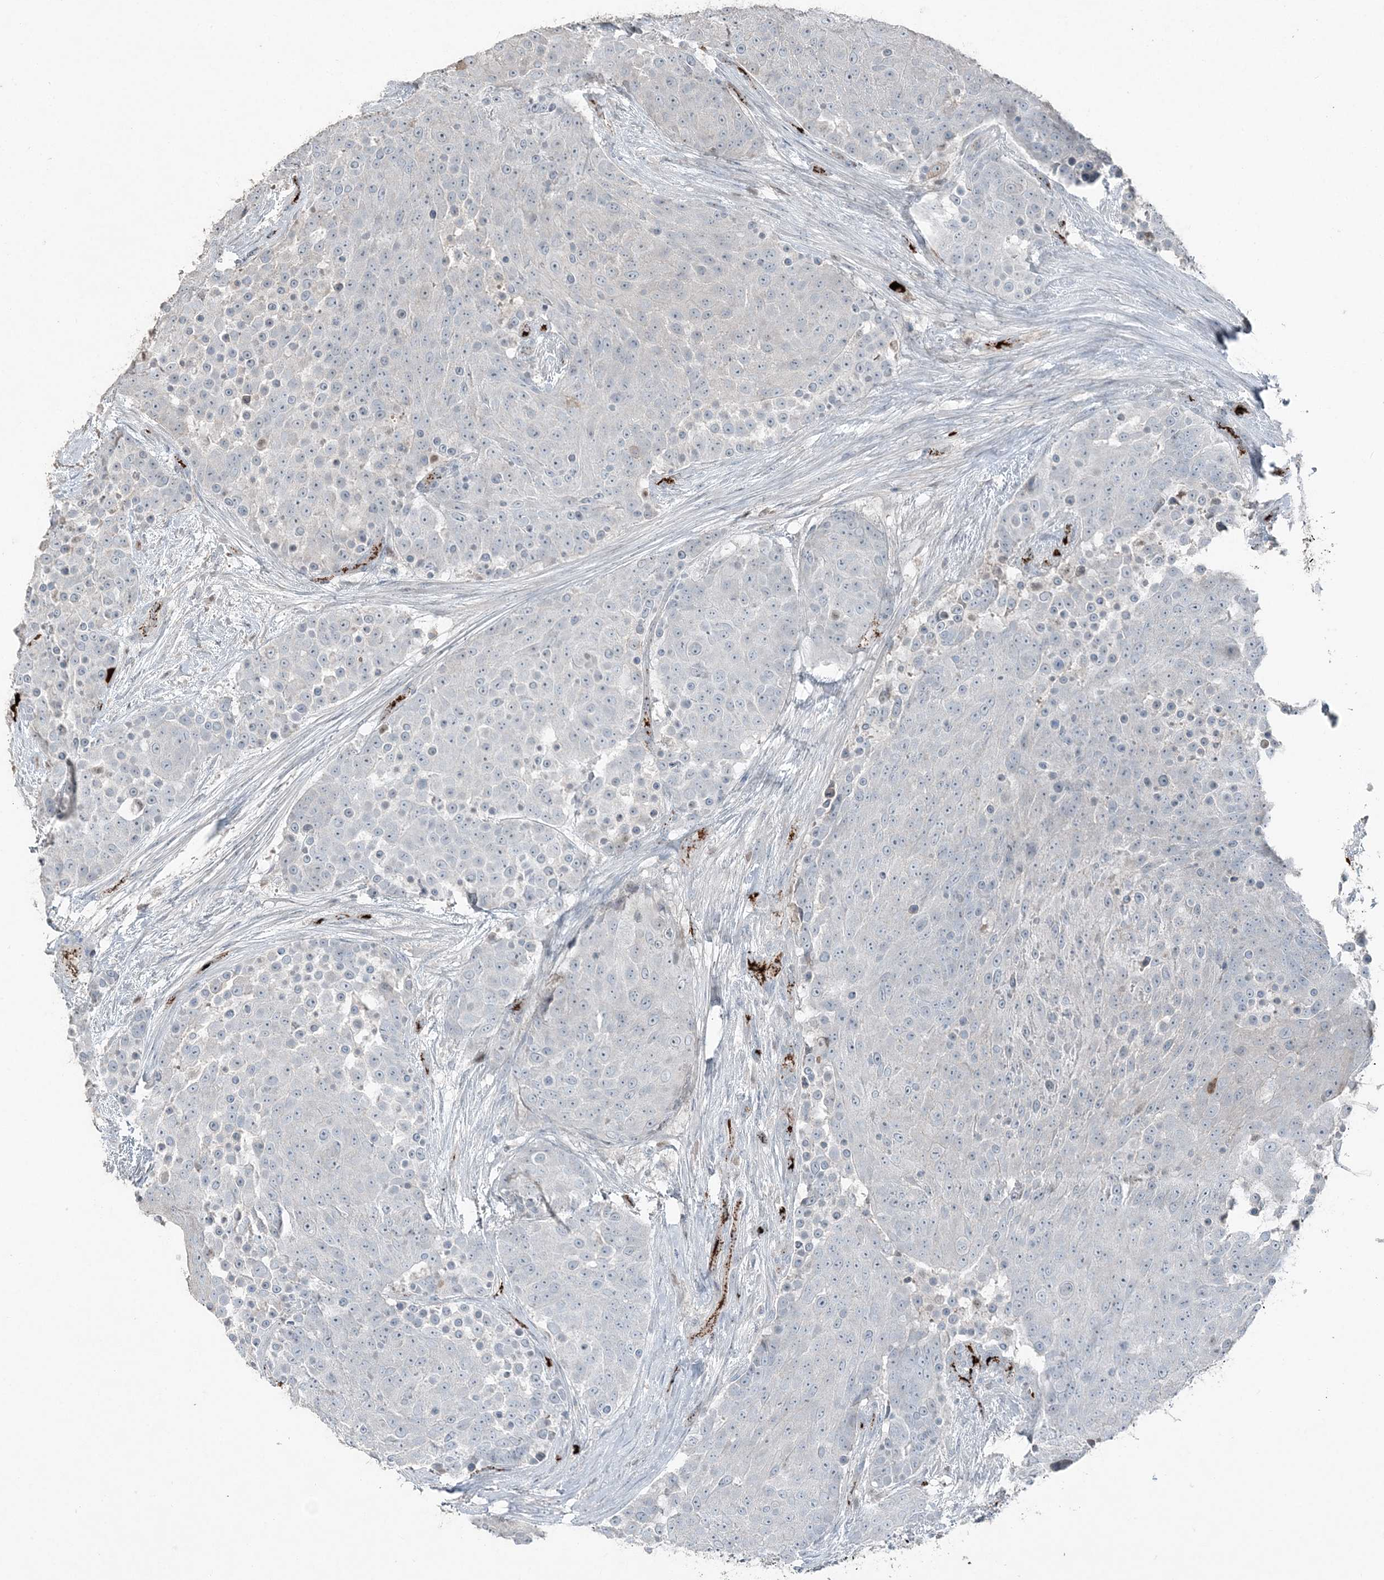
{"staining": {"intensity": "negative", "quantity": "none", "location": "none"}, "tissue": "urothelial cancer", "cell_type": "Tumor cells", "image_type": "cancer", "snomed": [{"axis": "morphology", "description": "Urothelial carcinoma, High grade"}, {"axis": "topography", "description": "Urinary bladder"}], "caption": "This is an immunohistochemistry (IHC) image of urothelial cancer. There is no positivity in tumor cells.", "gene": "ELOVL7", "patient": {"sex": "female", "age": 63}}